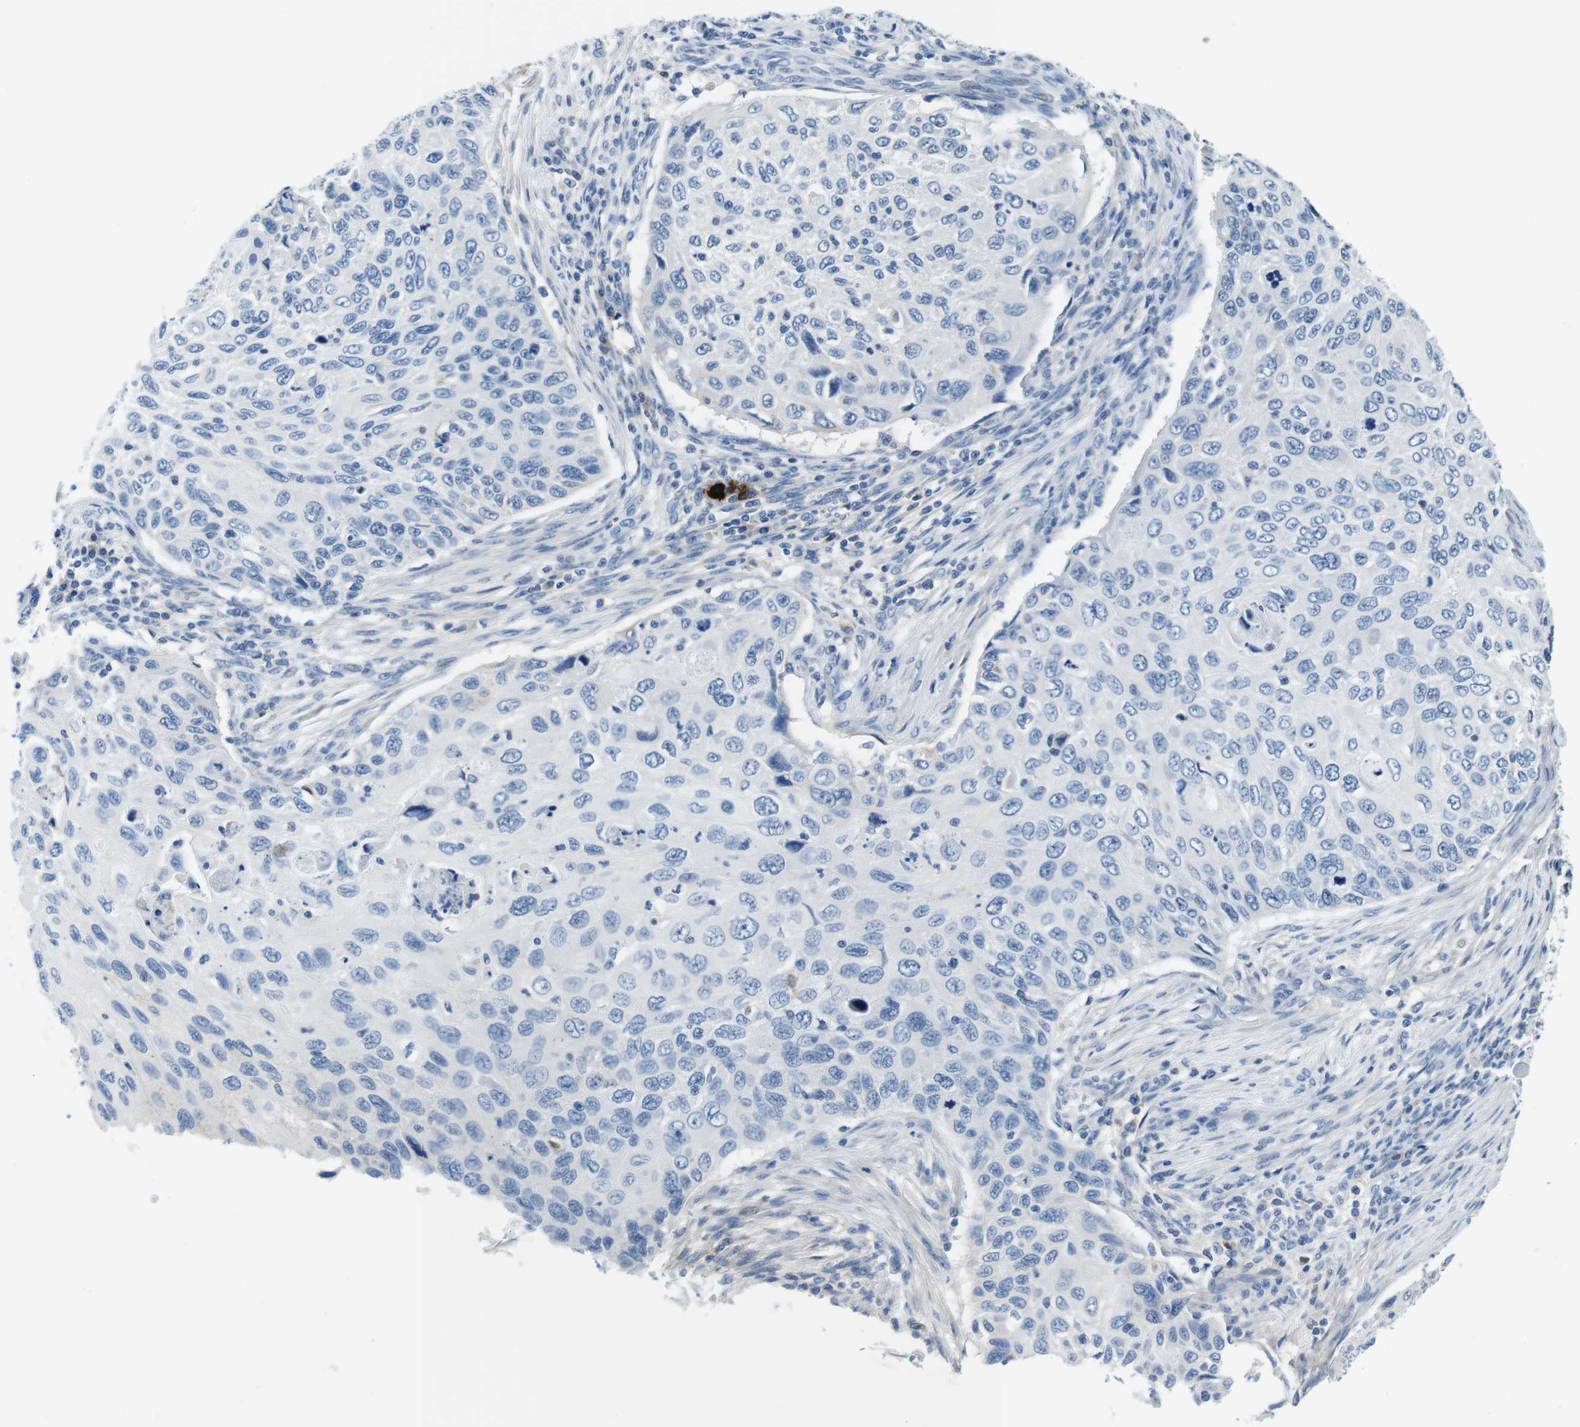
{"staining": {"intensity": "negative", "quantity": "none", "location": "none"}, "tissue": "cervical cancer", "cell_type": "Tumor cells", "image_type": "cancer", "snomed": [{"axis": "morphology", "description": "Squamous cell carcinoma, NOS"}, {"axis": "topography", "description": "Cervix"}], "caption": "The photomicrograph demonstrates no staining of tumor cells in cervical cancer (squamous cell carcinoma). (DAB (3,3'-diaminobenzidine) immunohistochemistry, high magnification).", "gene": "IGHD", "patient": {"sex": "female", "age": 70}}